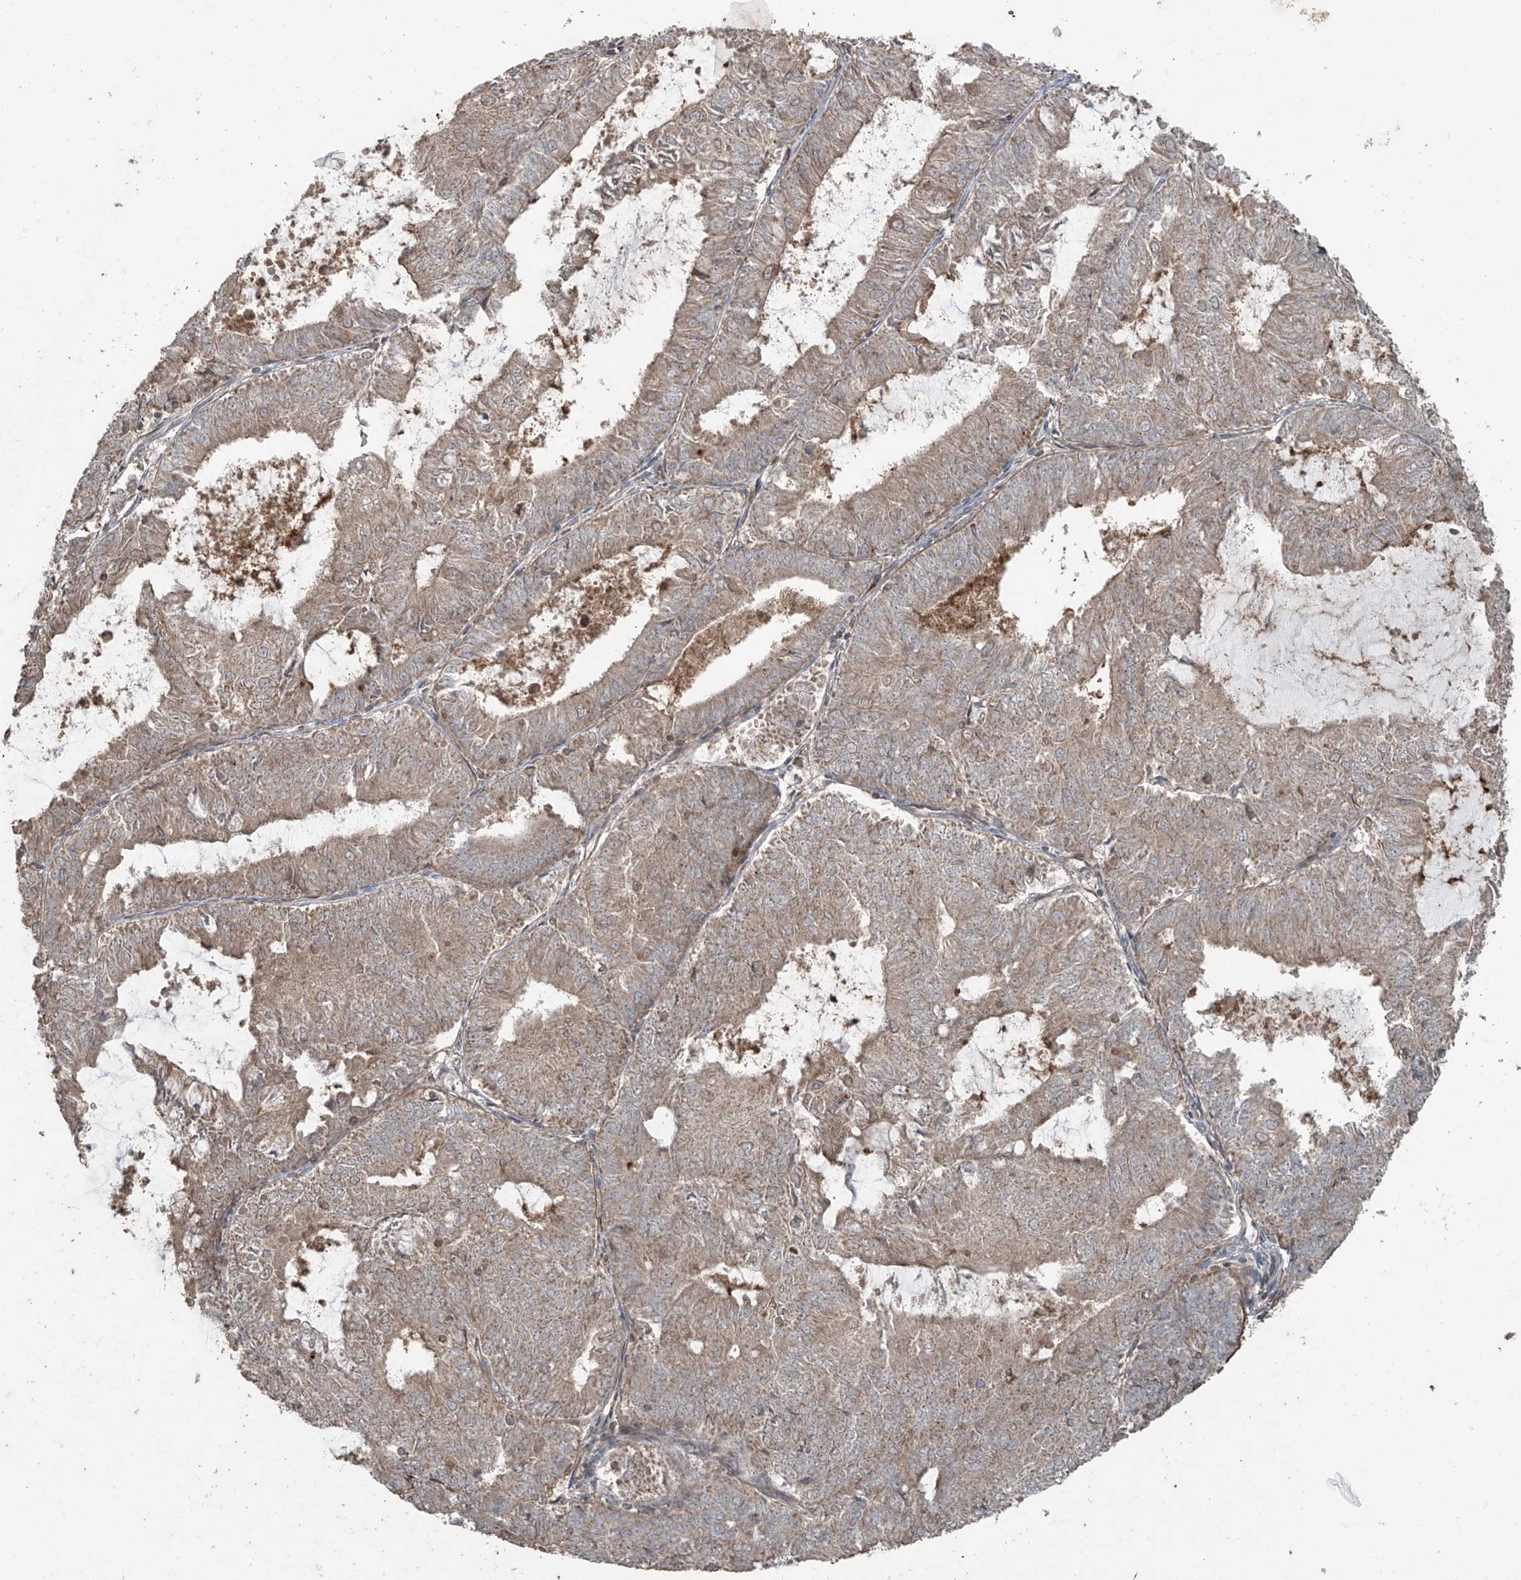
{"staining": {"intensity": "moderate", "quantity": "25%-75%", "location": "cytoplasmic/membranous"}, "tissue": "endometrial cancer", "cell_type": "Tumor cells", "image_type": "cancer", "snomed": [{"axis": "morphology", "description": "Adenocarcinoma, NOS"}, {"axis": "topography", "description": "Endometrium"}], "caption": "Immunohistochemical staining of human endometrial cancer exhibits medium levels of moderate cytoplasmic/membranous protein positivity in approximately 25%-75% of tumor cells. Using DAB (brown) and hematoxylin (blue) stains, captured at high magnification using brightfield microscopy.", "gene": "PGPEP1", "patient": {"sex": "female", "age": 57}}